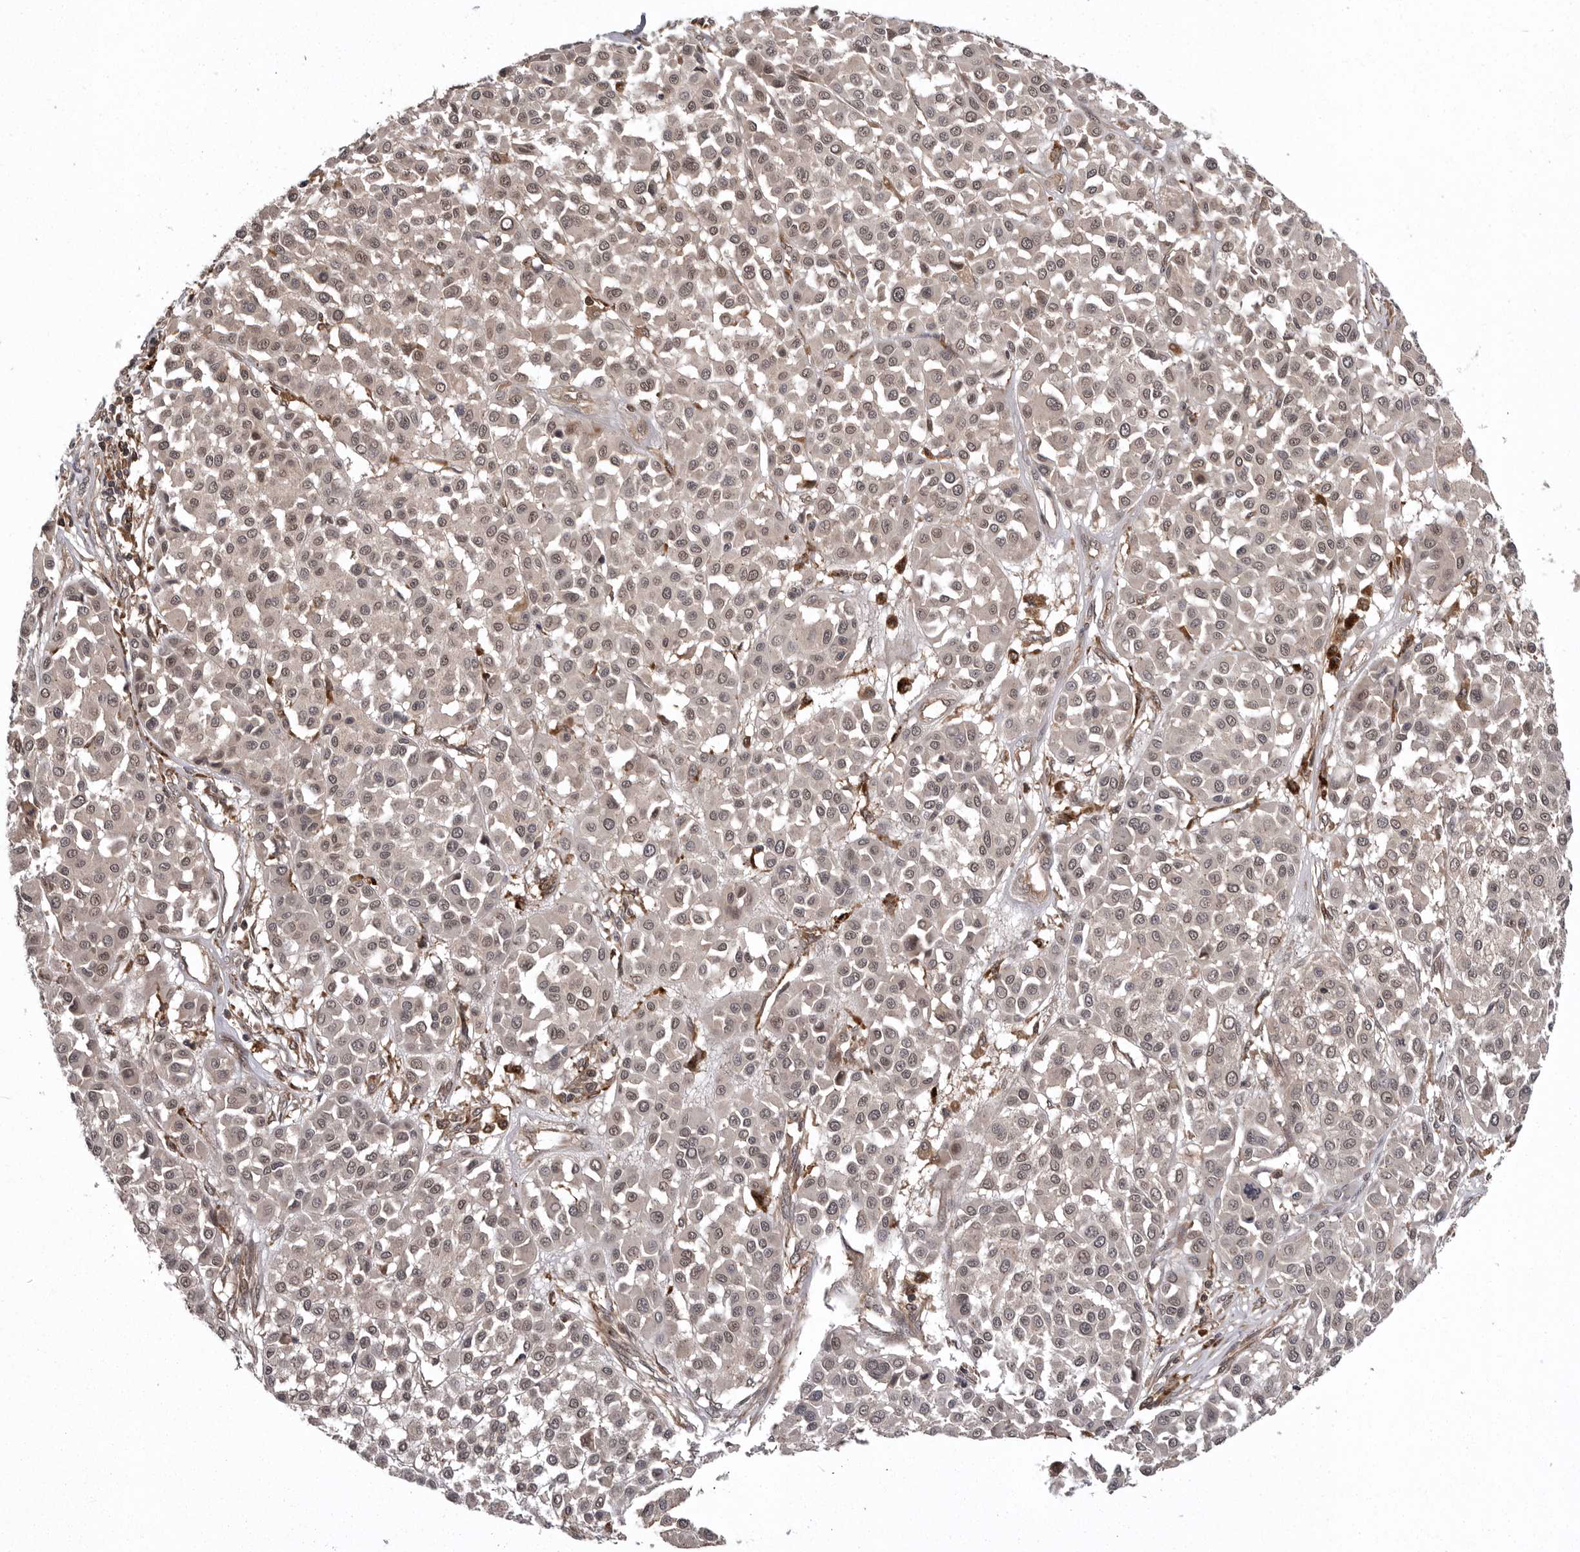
{"staining": {"intensity": "weak", "quantity": "25%-75%", "location": "nuclear"}, "tissue": "melanoma", "cell_type": "Tumor cells", "image_type": "cancer", "snomed": [{"axis": "morphology", "description": "Malignant melanoma, Metastatic site"}, {"axis": "topography", "description": "Soft tissue"}], "caption": "Human melanoma stained with a brown dye displays weak nuclear positive expression in about 25%-75% of tumor cells.", "gene": "AOAH", "patient": {"sex": "male", "age": 41}}